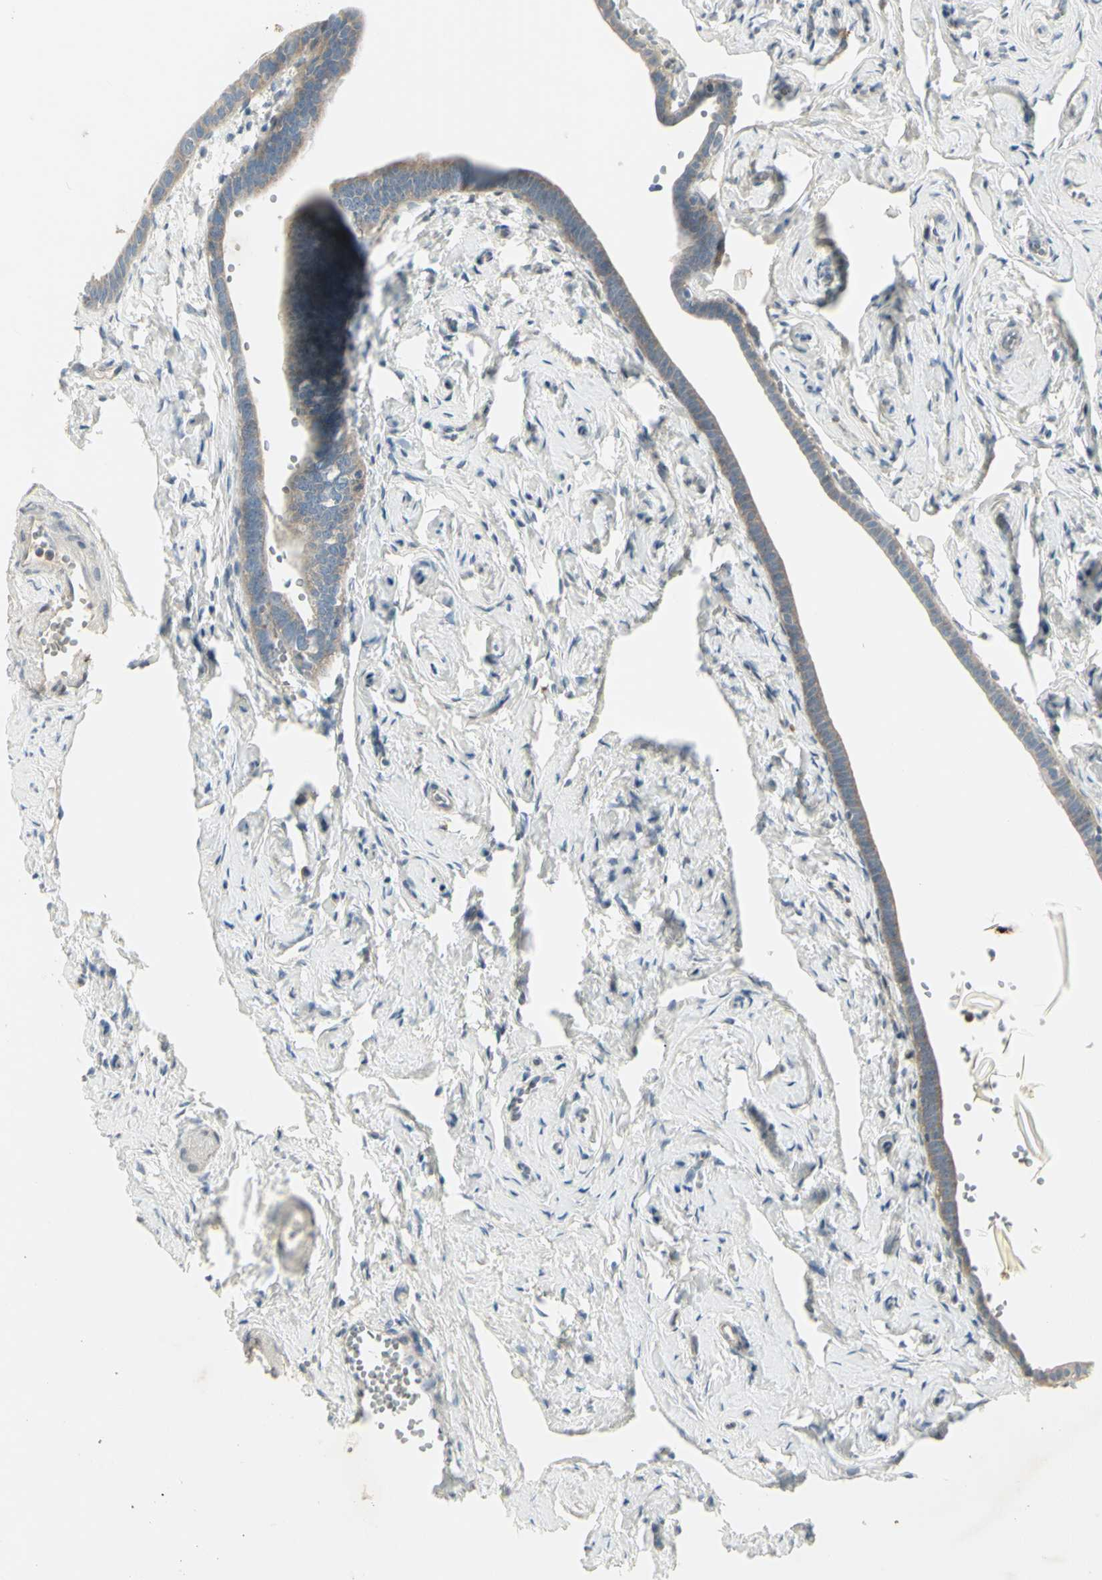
{"staining": {"intensity": "moderate", "quantity": "<25%", "location": "cytoplasmic/membranous"}, "tissue": "fallopian tube", "cell_type": "Glandular cells", "image_type": "normal", "snomed": [{"axis": "morphology", "description": "Normal tissue, NOS"}, {"axis": "topography", "description": "Fallopian tube"}], "caption": "Benign fallopian tube was stained to show a protein in brown. There is low levels of moderate cytoplasmic/membranous positivity in about <25% of glandular cells. Using DAB (3,3'-diaminobenzidine) (brown) and hematoxylin (blue) stains, captured at high magnification using brightfield microscopy.", "gene": "CCNB2", "patient": {"sex": "female", "age": 71}}